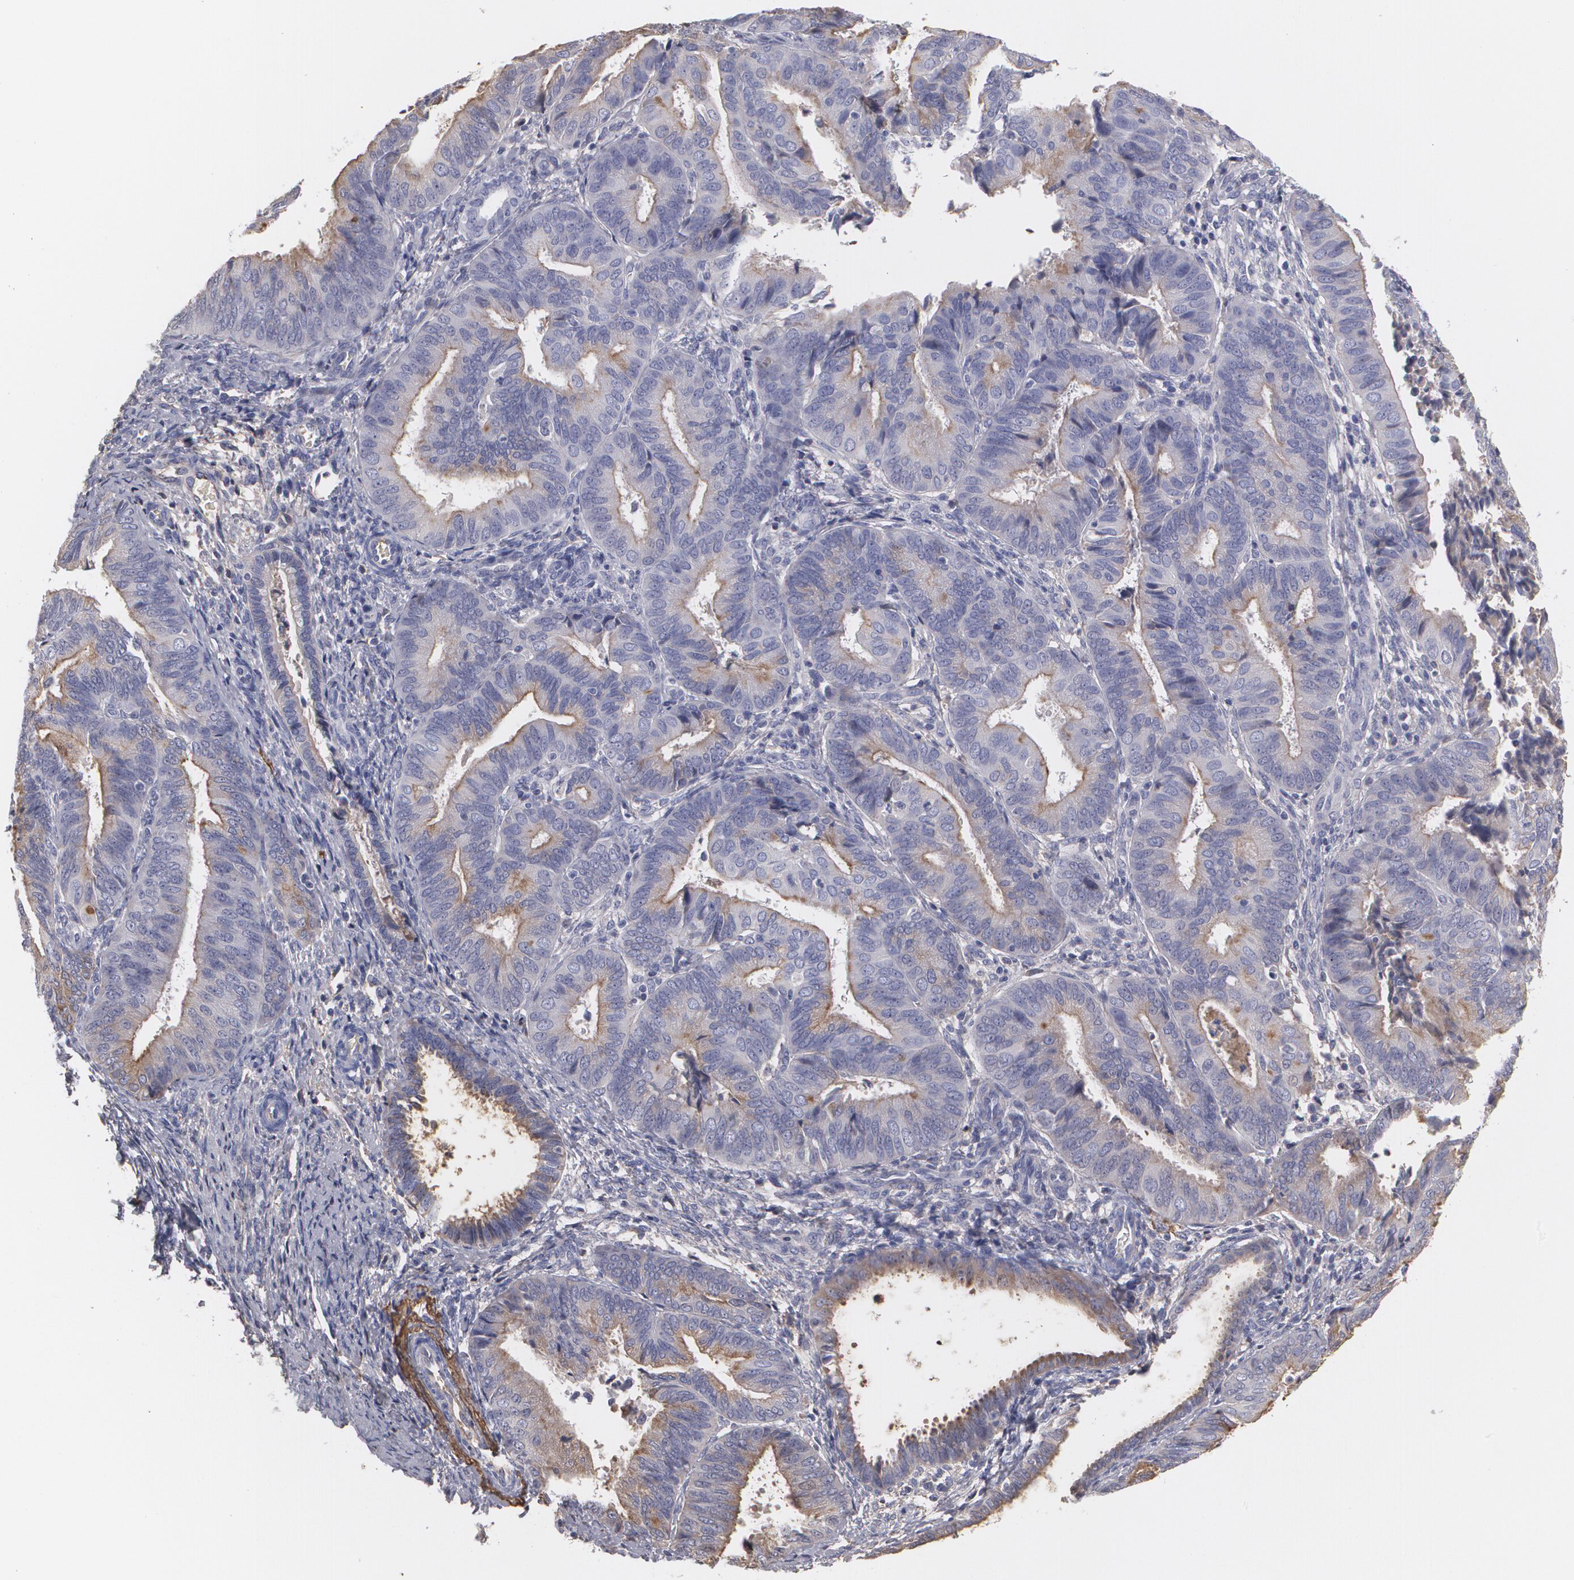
{"staining": {"intensity": "moderate", "quantity": "25%-75%", "location": "cytoplasmic/membranous"}, "tissue": "endometrial cancer", "cell_type": "Tumor cells", "image_type": "cancer", "snomed": [{"axis": "morphology", "description": "Adenocarcinoma, NOS"}, {"axis": "topography", "description": "Endometrium"}], "caption": "Human endometrial cancer stained with a brown dye exhibits moderate cytoplasmic/membranous positive positivity in approximately 25%-75% of tumor cells.", "gene": "SERPINA1", "patient": {"sex": "female", "age": 63}}